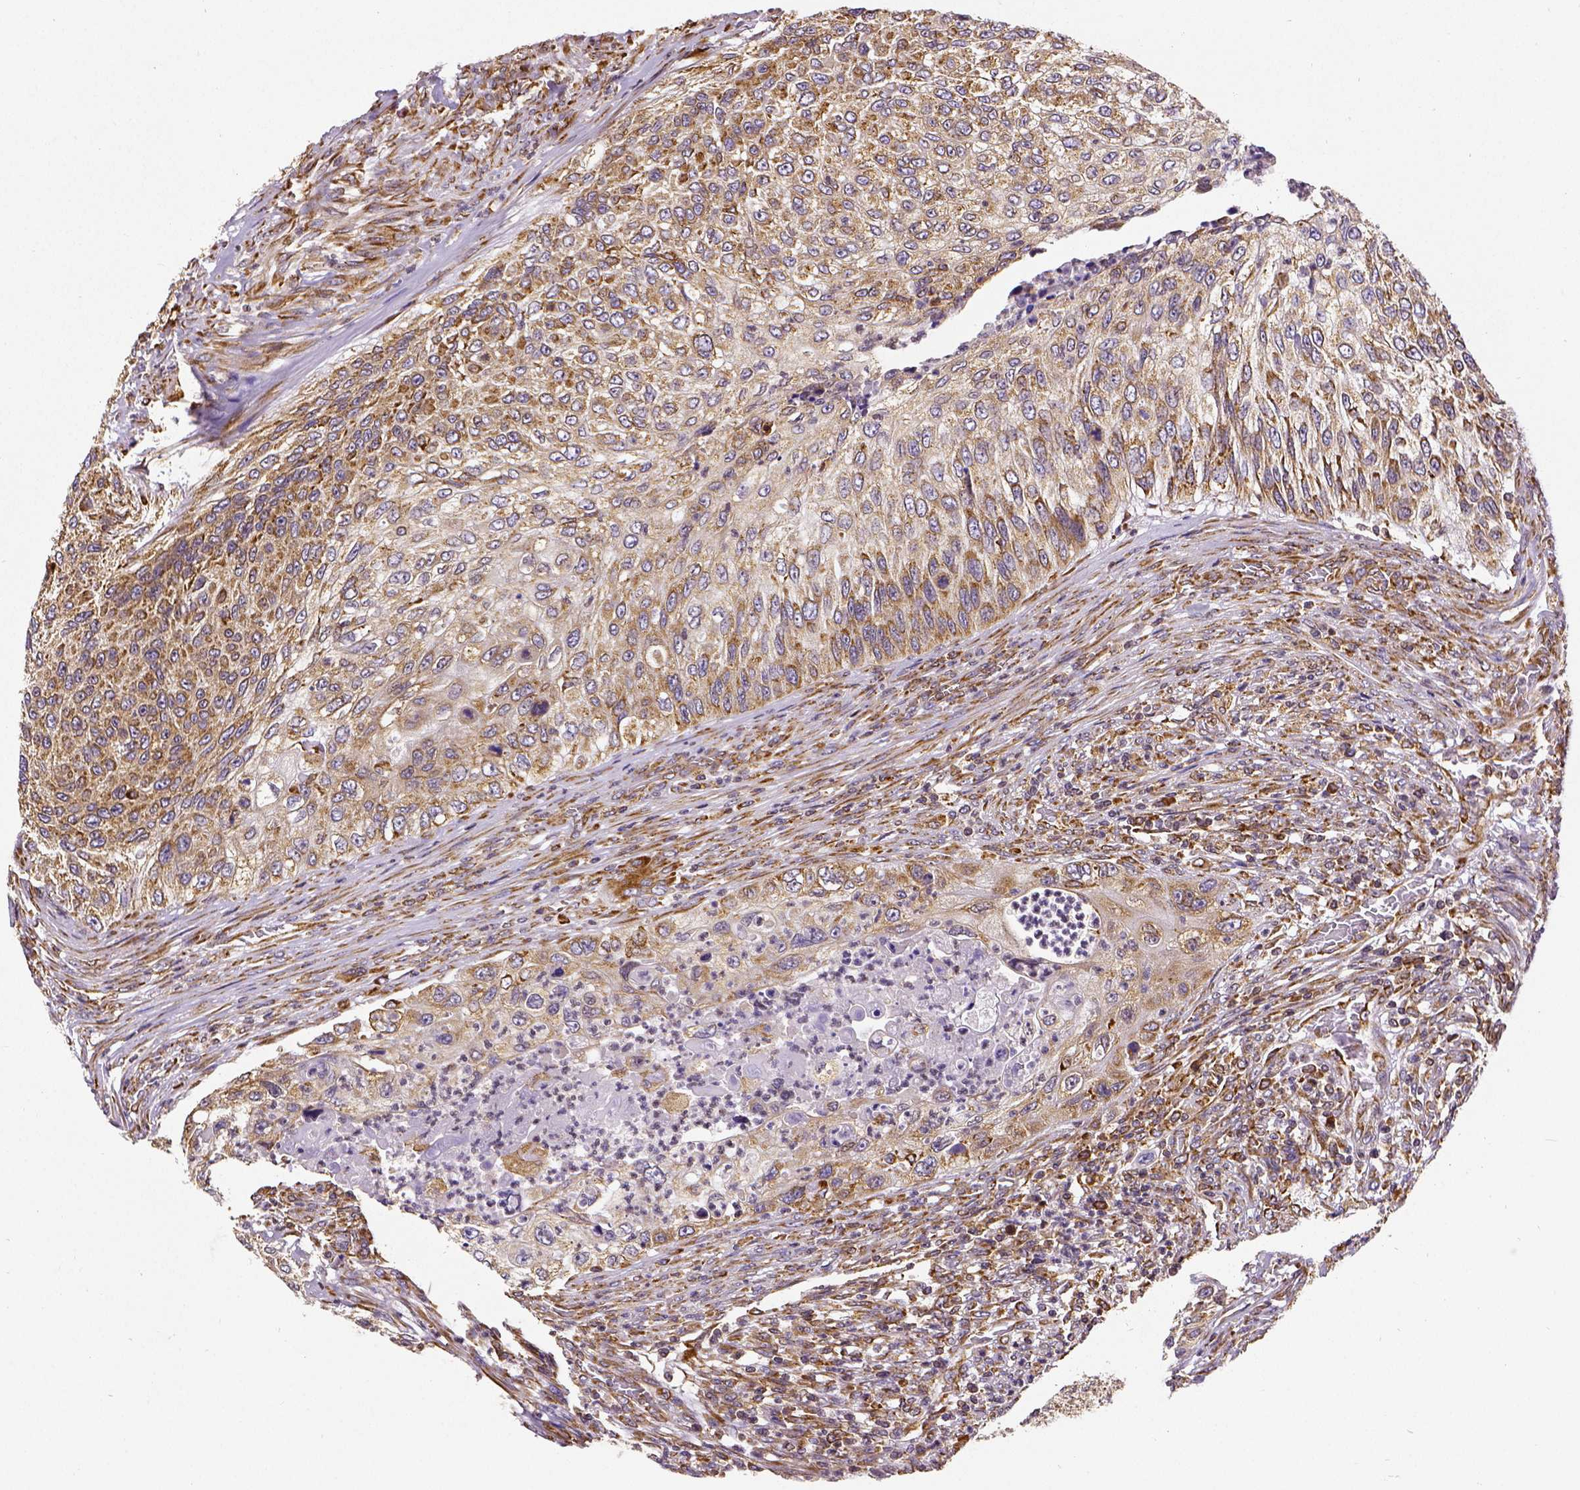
{"staining": {"intensity": "moderate", "quantity": ">75%", "location": "cytoplasmic/membranous"}, "tissue": "urothelial cancer", "cell_type": "Tumor cells", "image_type": "cancer", "snomed": [{"axis": "morphology", "description": "Urothelial carcinoma, High grade"}, {"axis": "topography", "description": "Urinary bladder"}], "caption": "Tumor cells show moderate cytoplasmic/membranous positivity in about >75% of cells in urothelial cancer. The staining is performed using DAB (3,3'-diaminobenzidine) brown chromogen to label protein expression. The nuclei are counter-stained blue using hematoxylin.", "gene": "MTDH", "patient": {"sex": "female", "age": 60}}